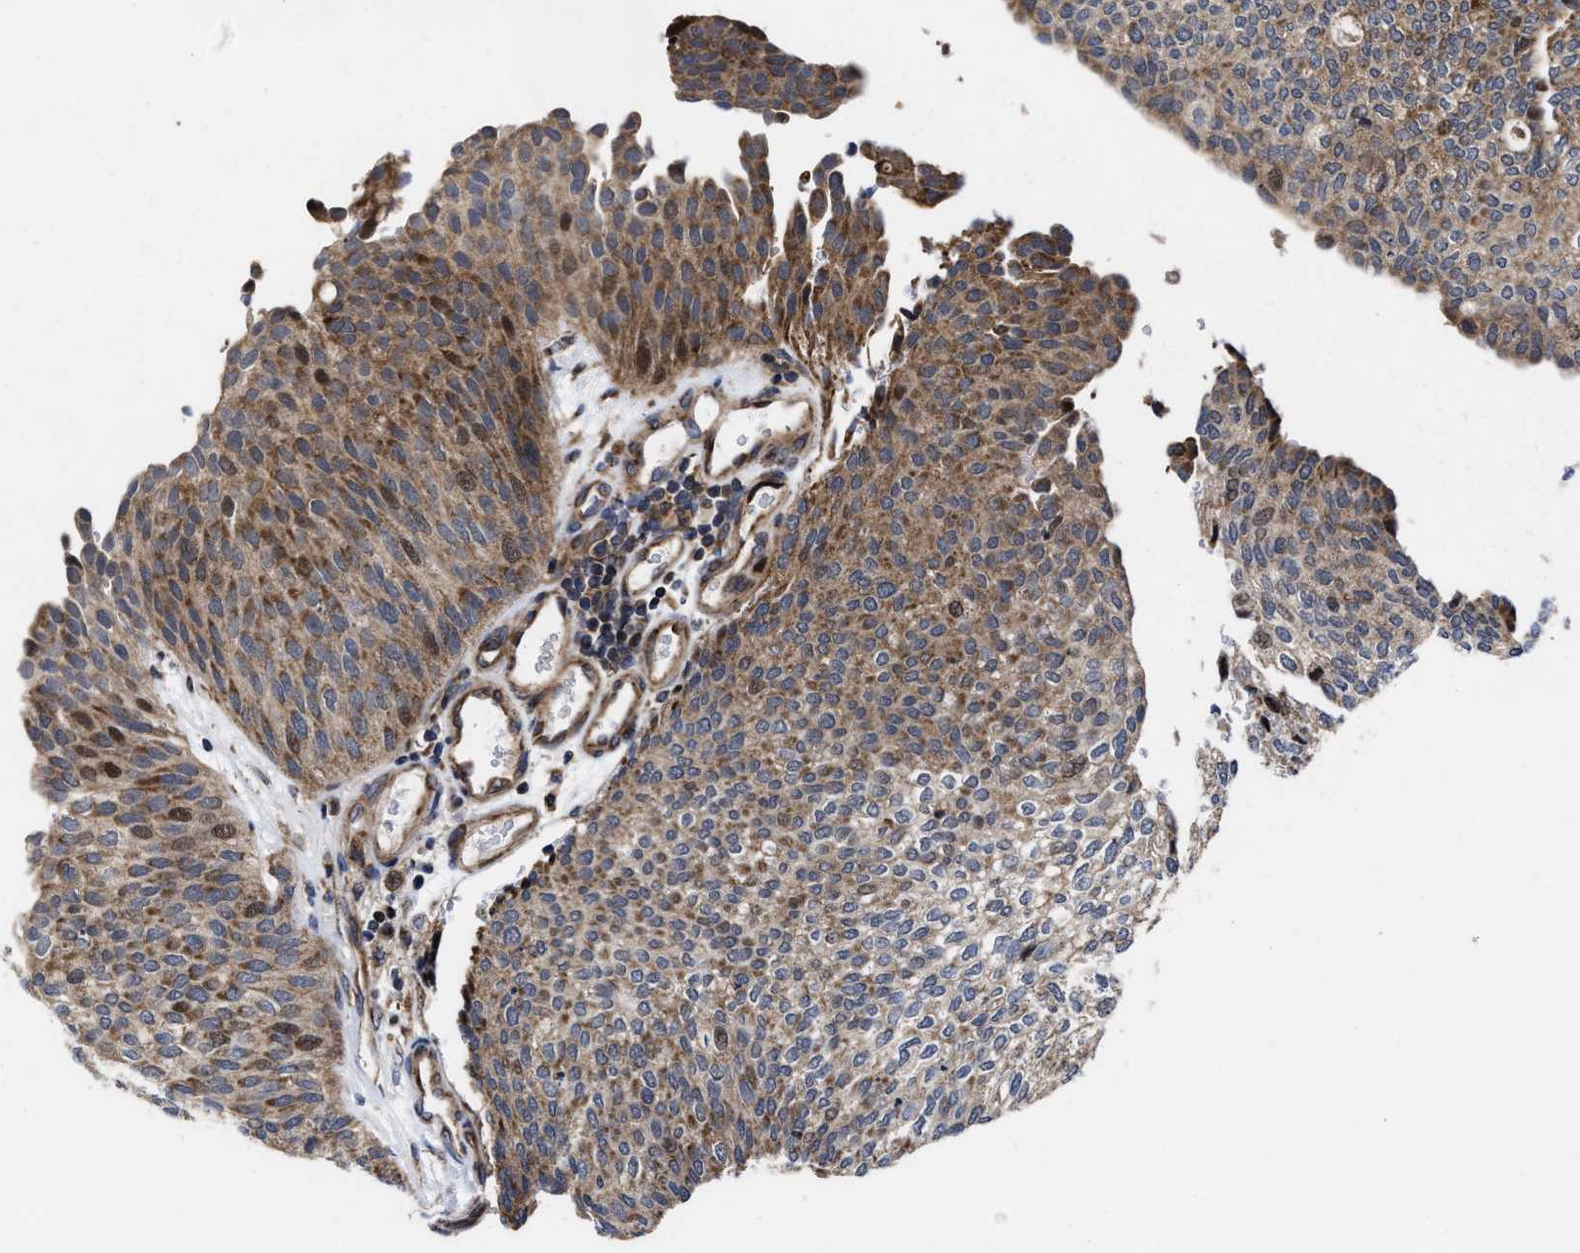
{"staining": {"intensity": "moderate", "quantity": ">75%", "location": "cytoplasmic/membranous,nuclear"}, "tissue": "urothelial cancer", "cell_type": "Tumor cells", "image_type": "cancer", "snomed": [{"axis": "morphology", "description": "Urothelial carcinoma, Low grade"}, {"axis": "topography", "description": "Urinary bladder"}], "caption": "This micrograph displays low-grade urothelial carcinoma stained with IHC to label a protein in brown. The cytoplasmic/membranous and nuclear of tumor cells show moderate positivity for the protein. Nuclei are counter-stained blue.", "gene": "MRPL50", "patient": {"sex": "female", "age": 79}}